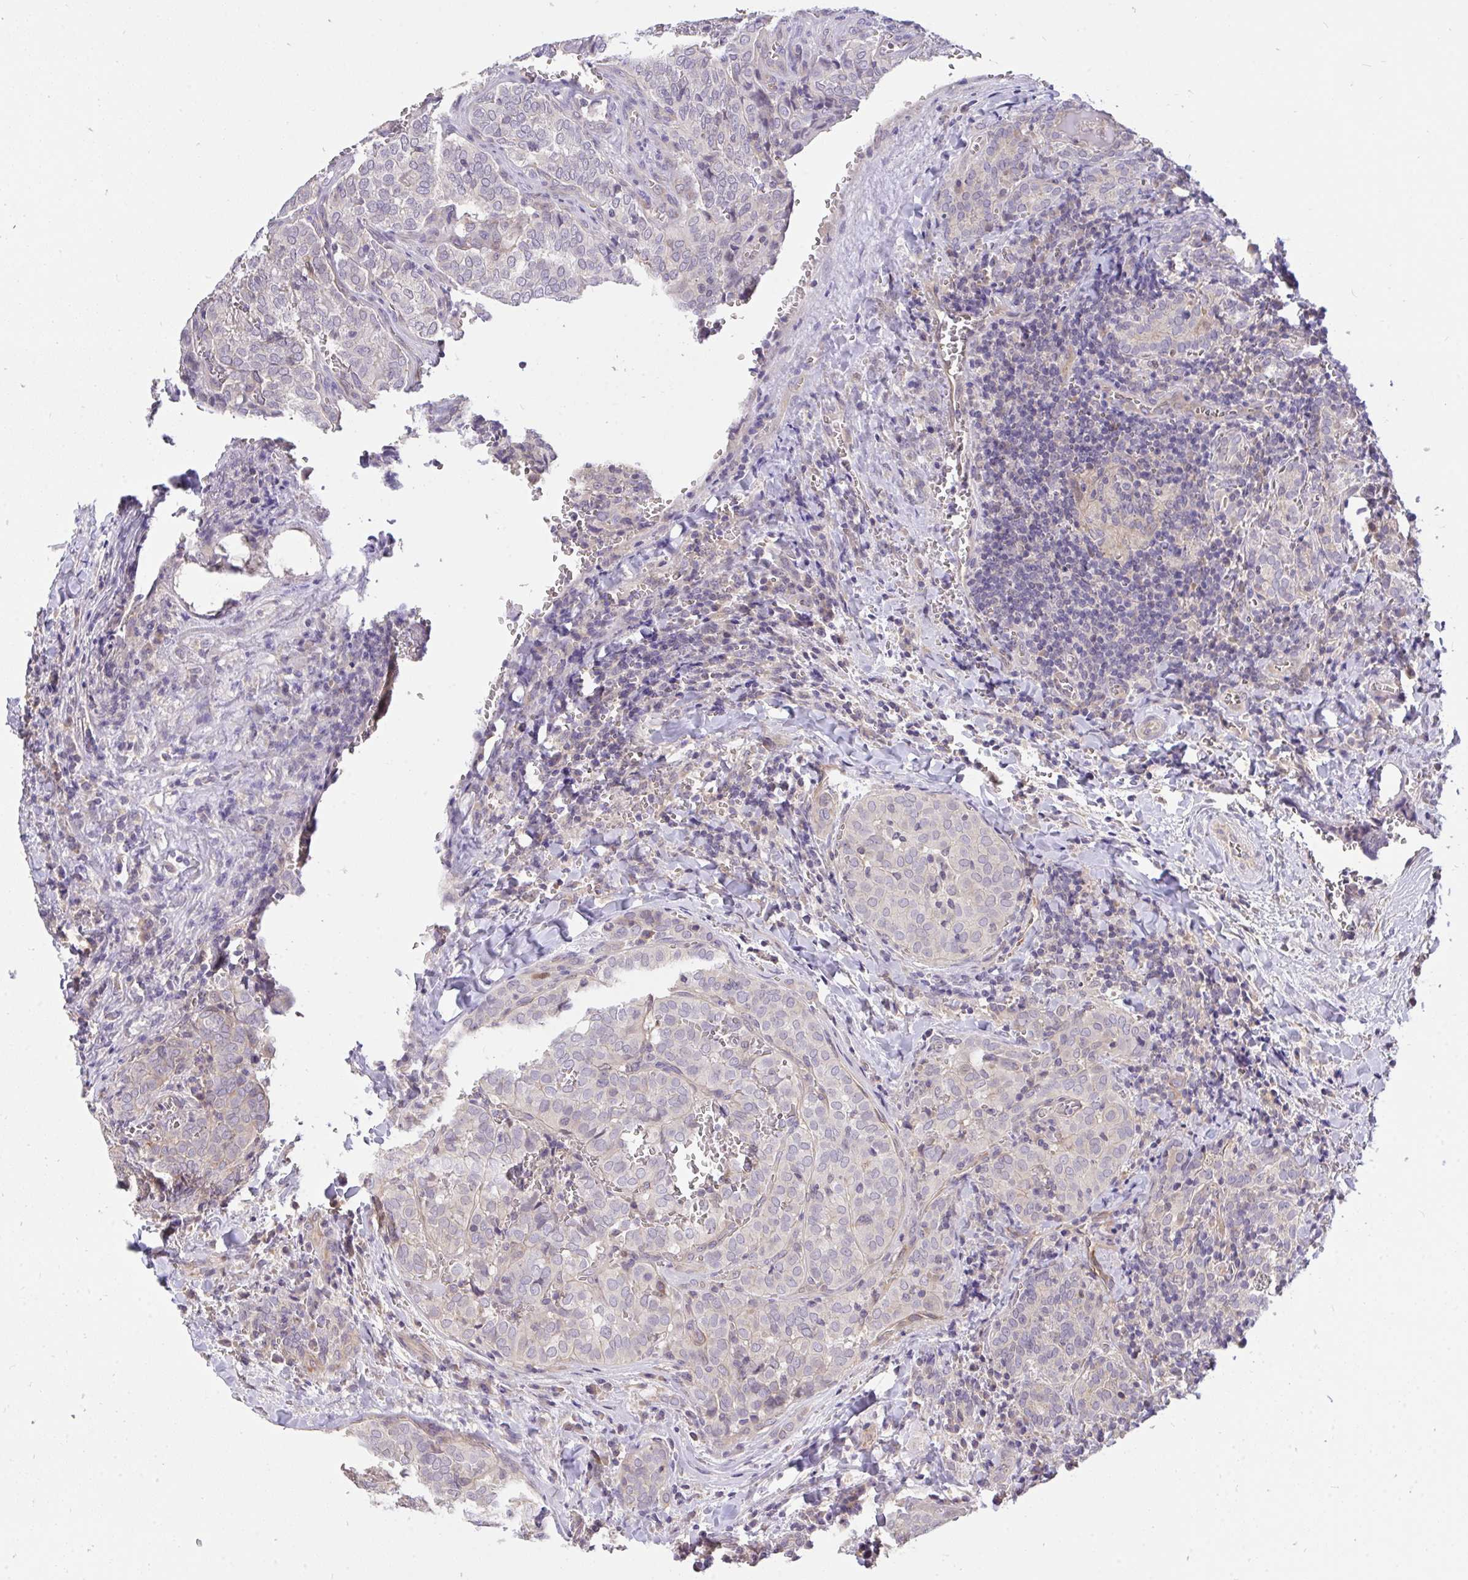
{"staining": {"intensity": "negative", "quantity": "none", "location": "none"}, "tissue": "thyroid cancer", "cell_type": "Tumor cells", "image_type": "cancer", "snomed": [{"axis": "morphology", "description": "Papillary adenocarcinoma, NOS"}, {"axis": "topography", "description": "Thyroid gland"}], "caption": "IHC image of thyroid papillary adenocarcinoma stained for a protein (brown), which displays no positivity in tumor cells.", "gene": "C19orf54", "patient": {"sex": "female", "age": 30}}